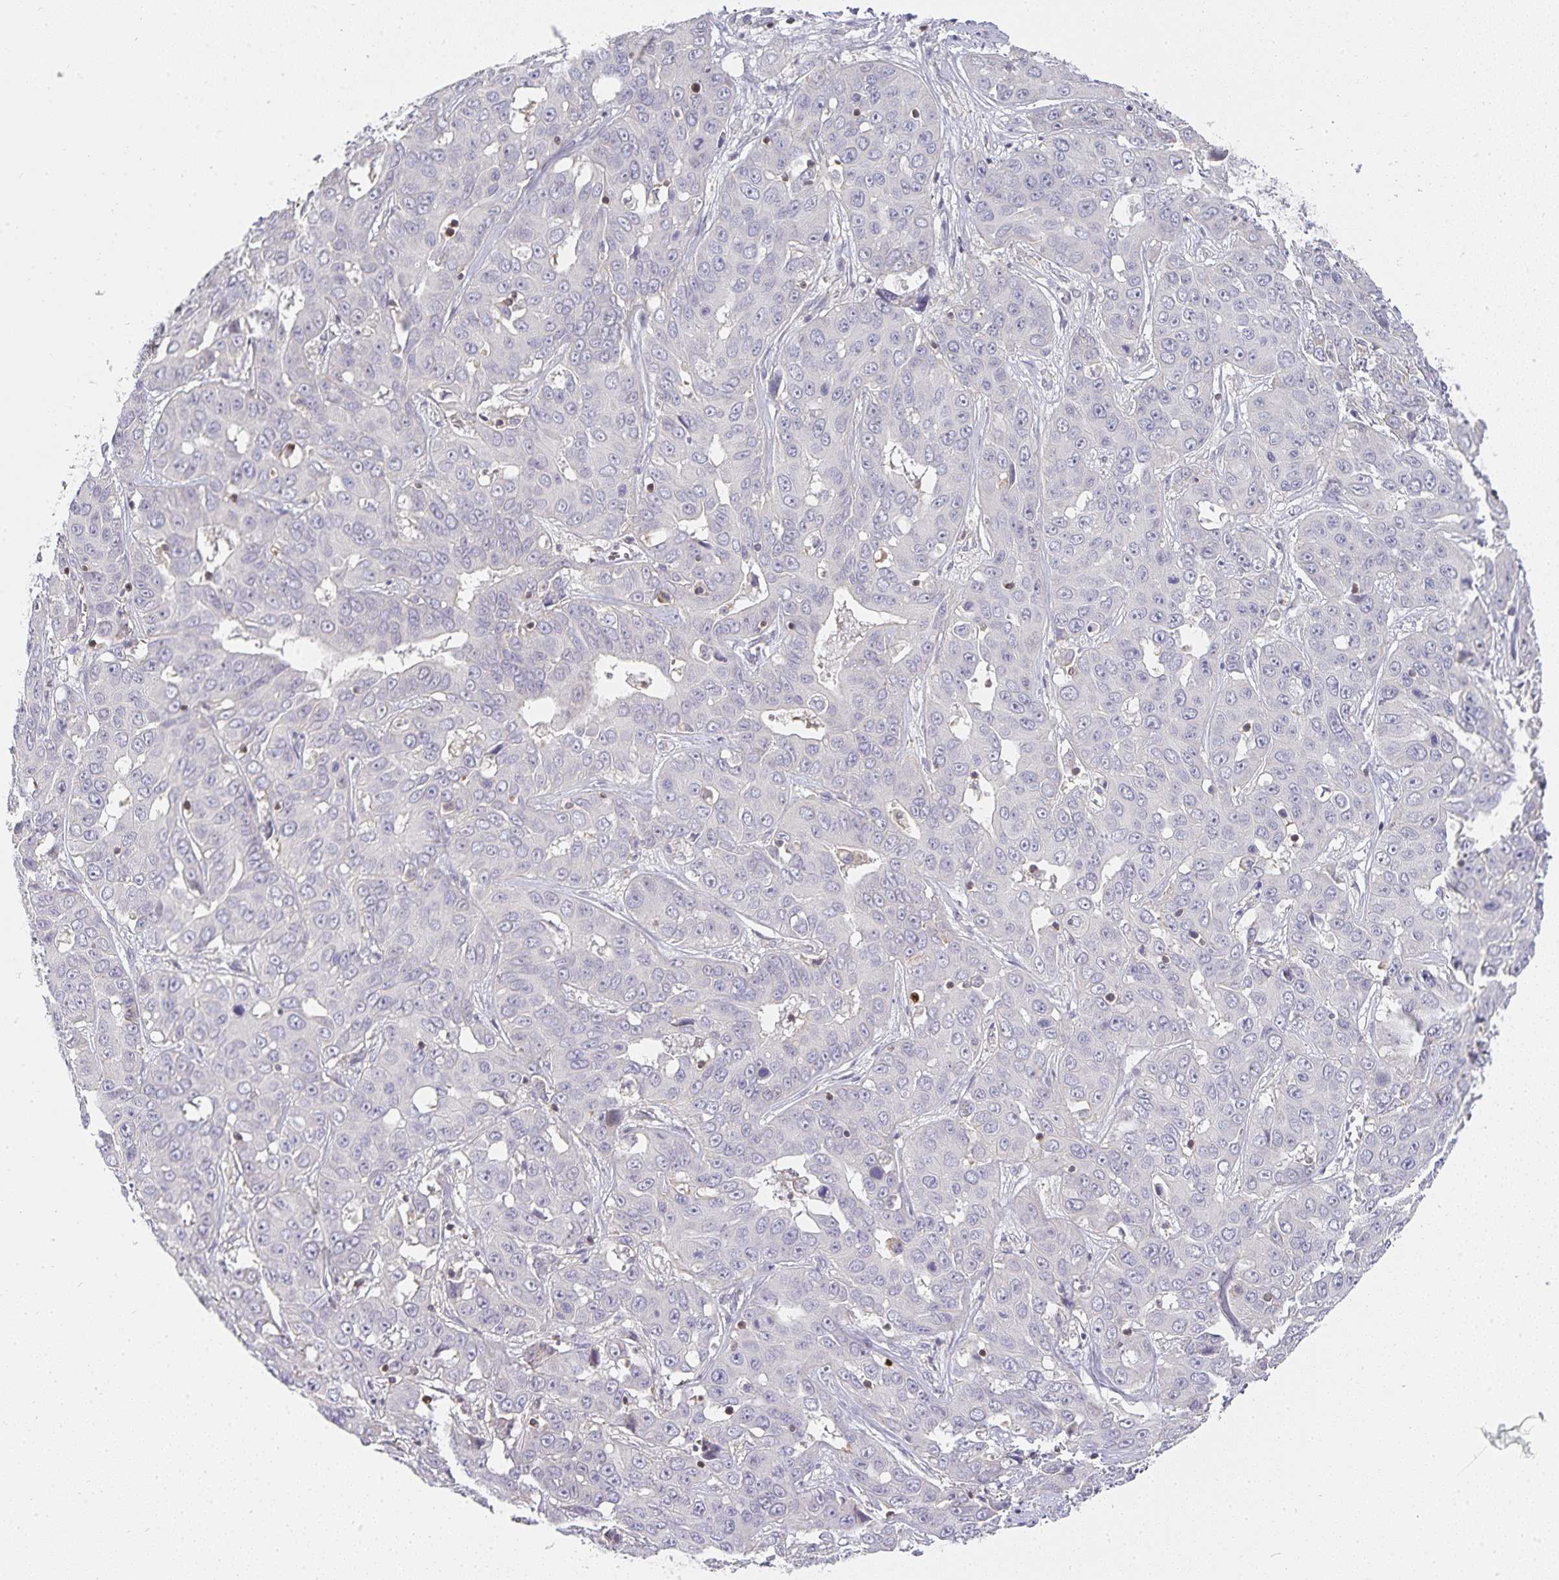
{"staining": {"intensity": "negative", "quantity": "none", "location": "none"}, "tissue": "liver cancer", "cell_type": "Tumor cells", "image_type": "cancer", "snomed": [{"axis": "morphology", "description": "Cholangiocarcinoma"}, {"axis": "topography", "description": "Liver"}], "caption": "IHC photomicrograph of neoplastic tissue: human liver cancer stained with DAB (3,3'-diaminobenzidine) shows no significant protein staining in tumor cells. (DAB immunohistochemistry visualized using brightfield microscopy, high magnification).", "gene": "GATA3", "patient": {"sex": "female", "age": 52}}